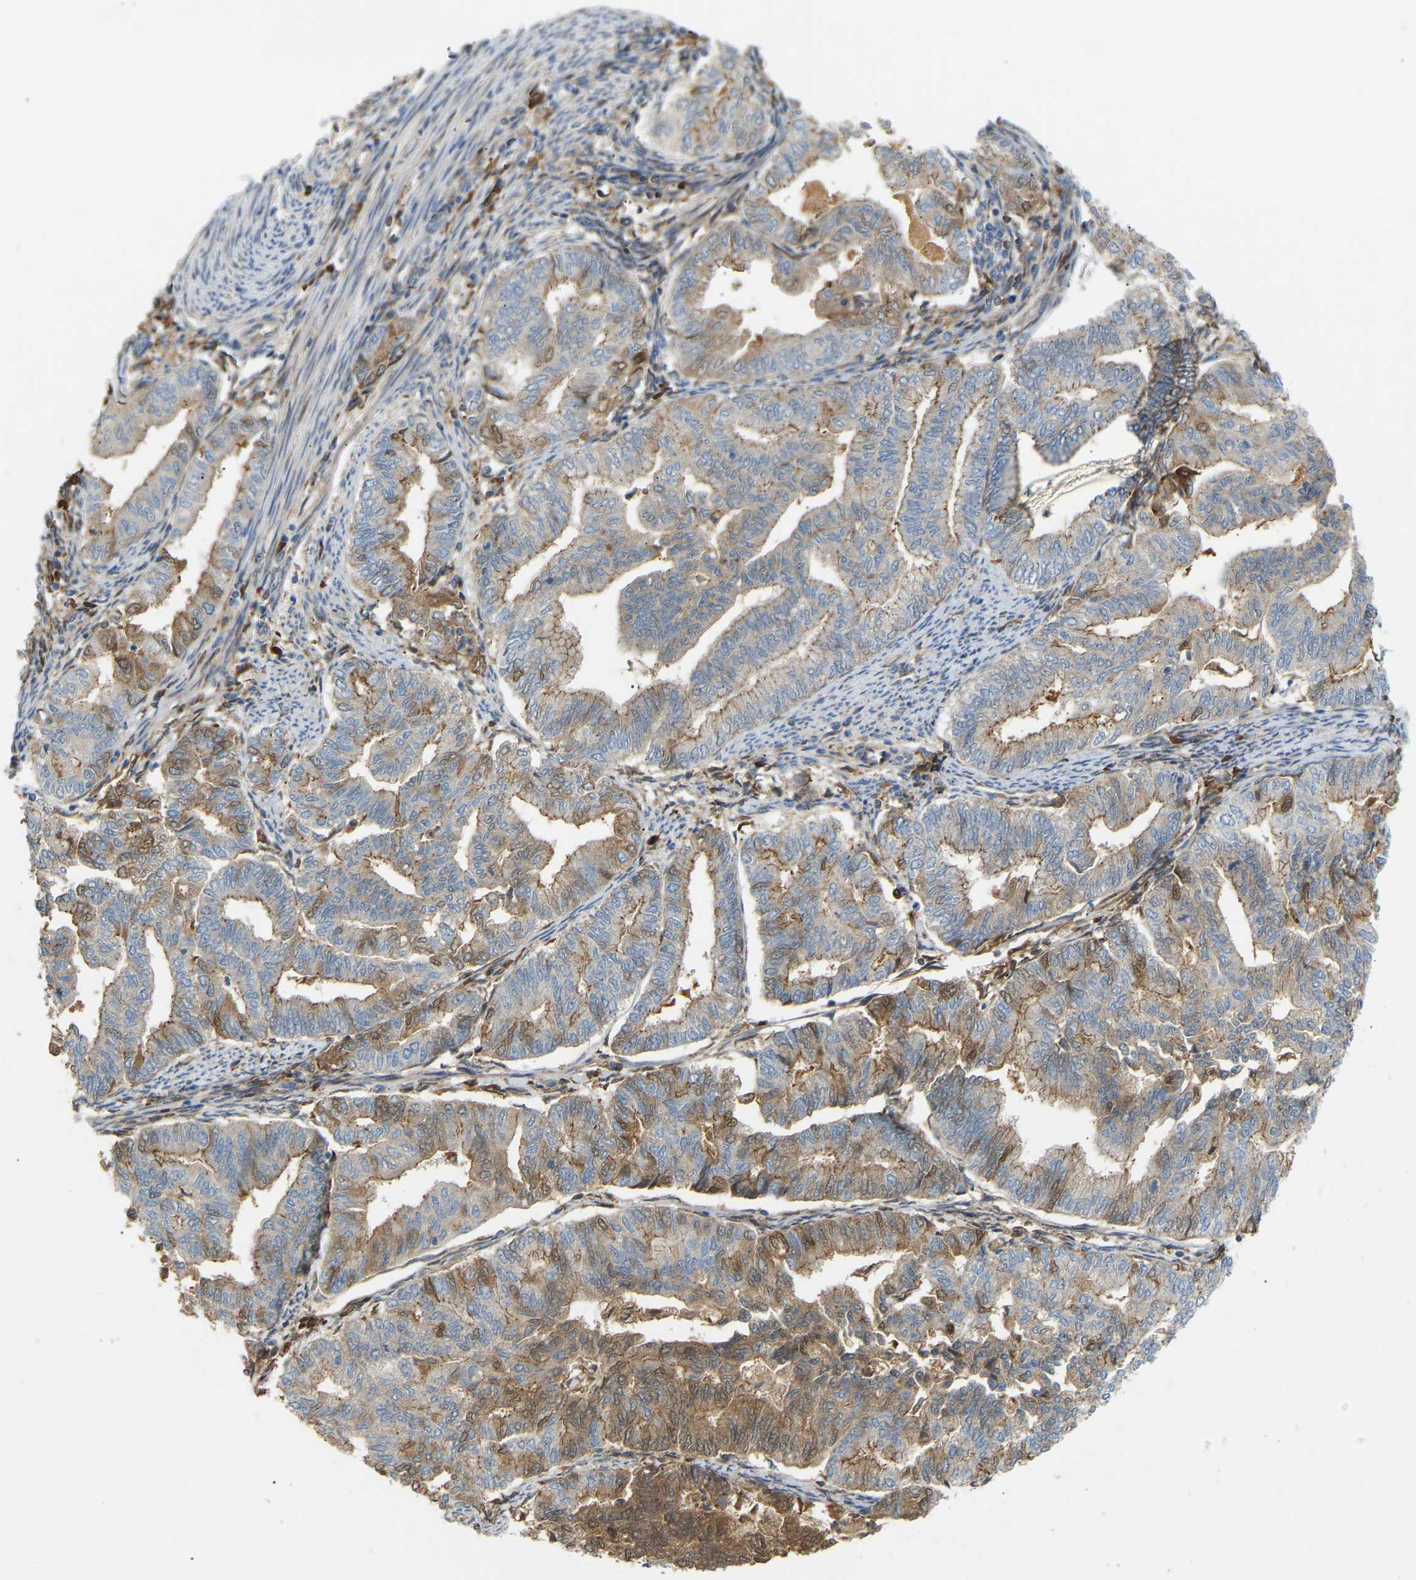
{"staining": {"intensity": "moderate", "quantity": "<25%", "location": "cytoplasmic/membranous"}, "tissue": "endometrial cancer", "cell_type": "Tumor cells", "image_type": "cancer", "snomed": [{"axis": "morphology", "description": "Adenocarcinoma, NOS"}, {"axis": "topography", "description": "Endometrium"}], "caption": "Protein analysis of endometrial adenocarcinoma tissue displays moderate cytoplasmic/membranous positivity in approximately <25% of tumor cells. (Stains: DAB (3,3'-diaminobenzidine) in brown, nuclei in blue, Microscopy: brightfield microscopy at high magnification).", "gene": "PTCD1", "patient": {"sex": "female", "age": 79}}